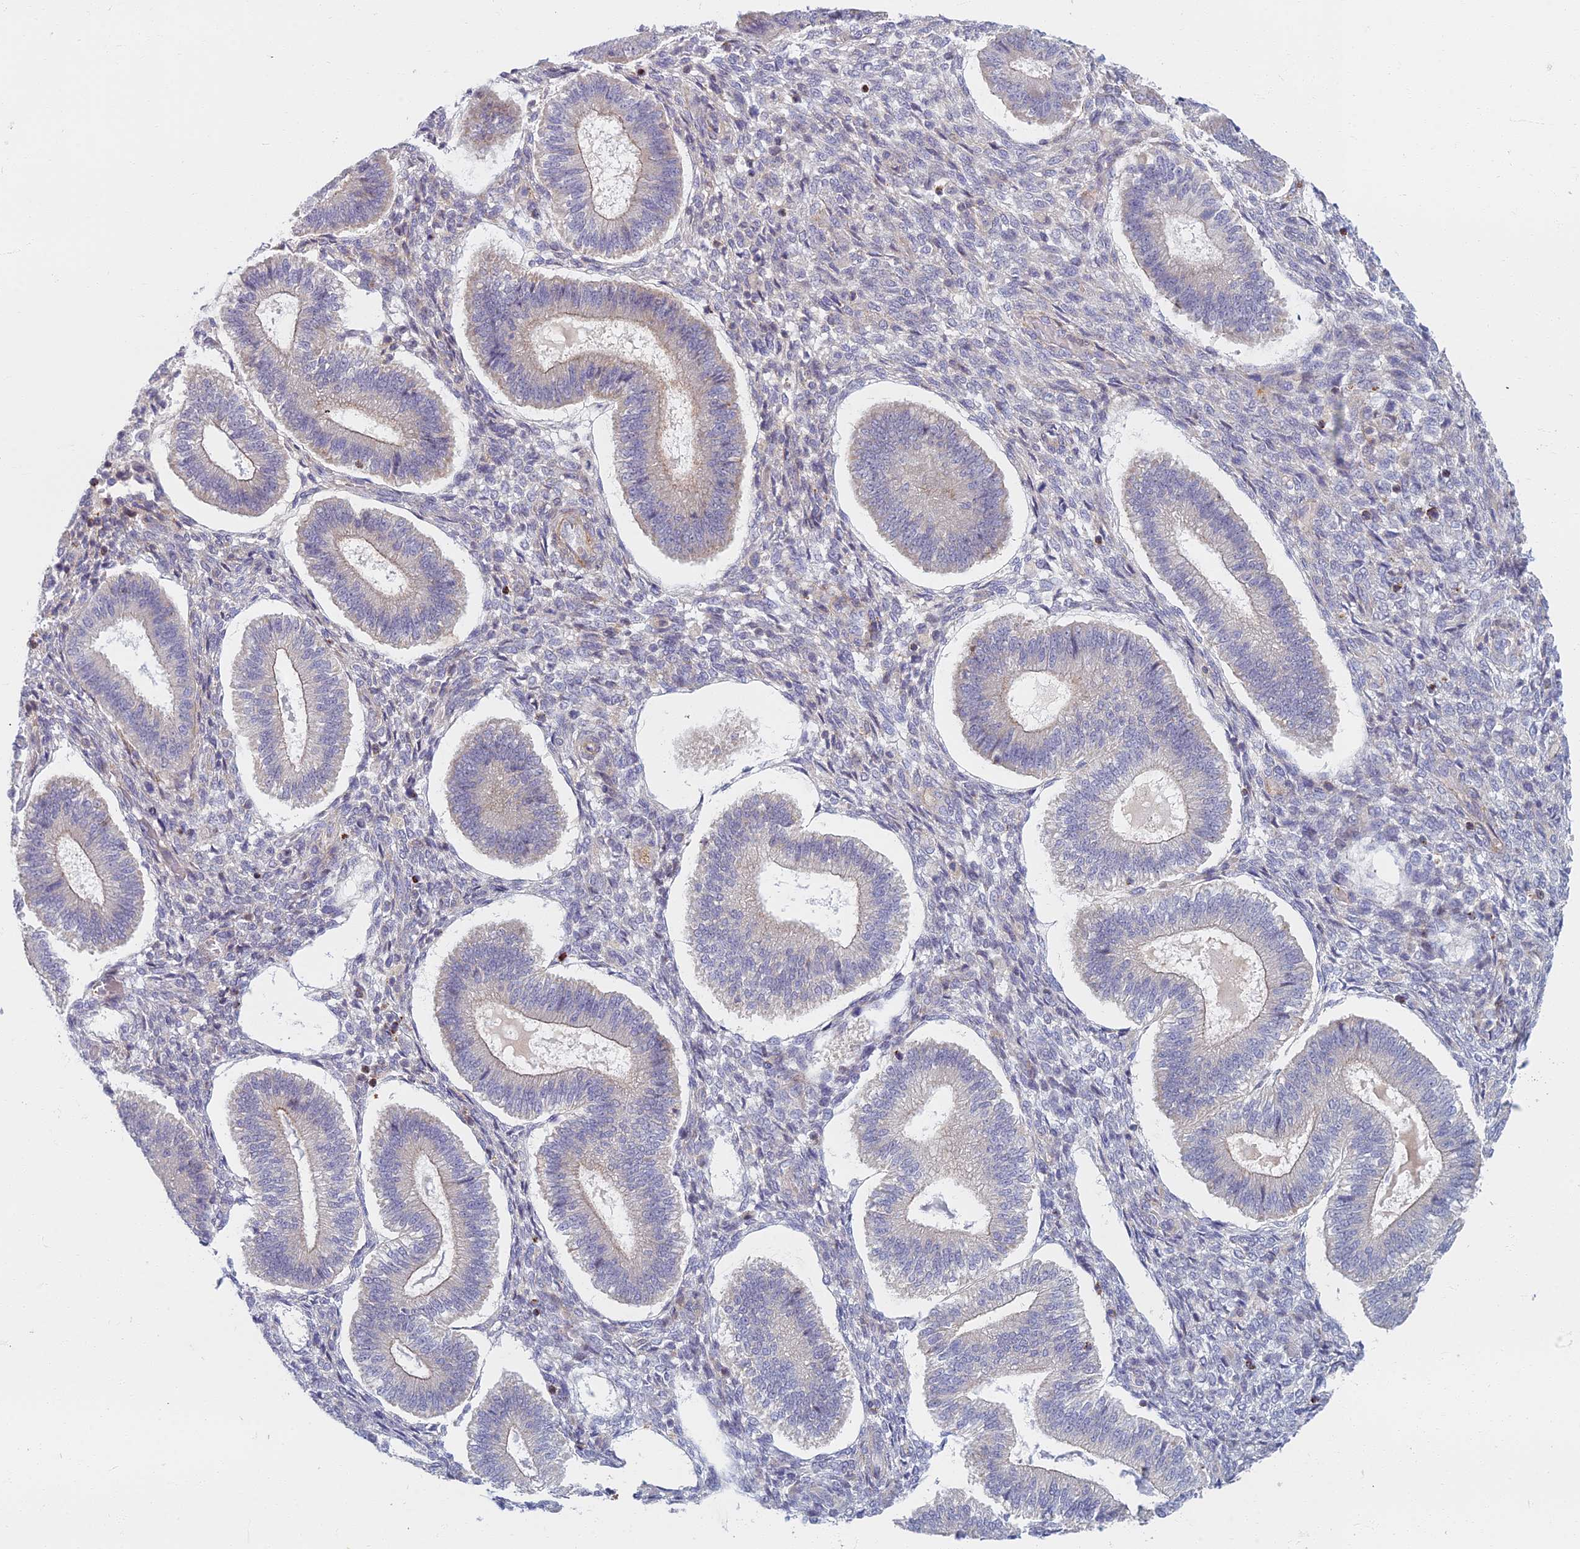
{"staining": {"intensity": "negative", "quantity": "none", "location": "none"}, "tissue": "endometrium", "cell_type": "Cells in endometrial stroma", "image_type": "normal", "snomed": [{"axis": "morphology", "description": "Normal tissue, NOS"}, {"axis": "topography", "description": "Endometrium"}], "caption": "Immunohistochemistry photomicrograph of normal endometrium: endometrium stained with DAB displays no significant protein positivity in cells in endometrial stroma. Brightfield microscopy of immunohistochemistry (IHC) stained with DAB (brown) and hematoxylin (blue), captured at high magnification.", "gene": "C15orf40", "patient": {"sex": "female", "age": 25}}